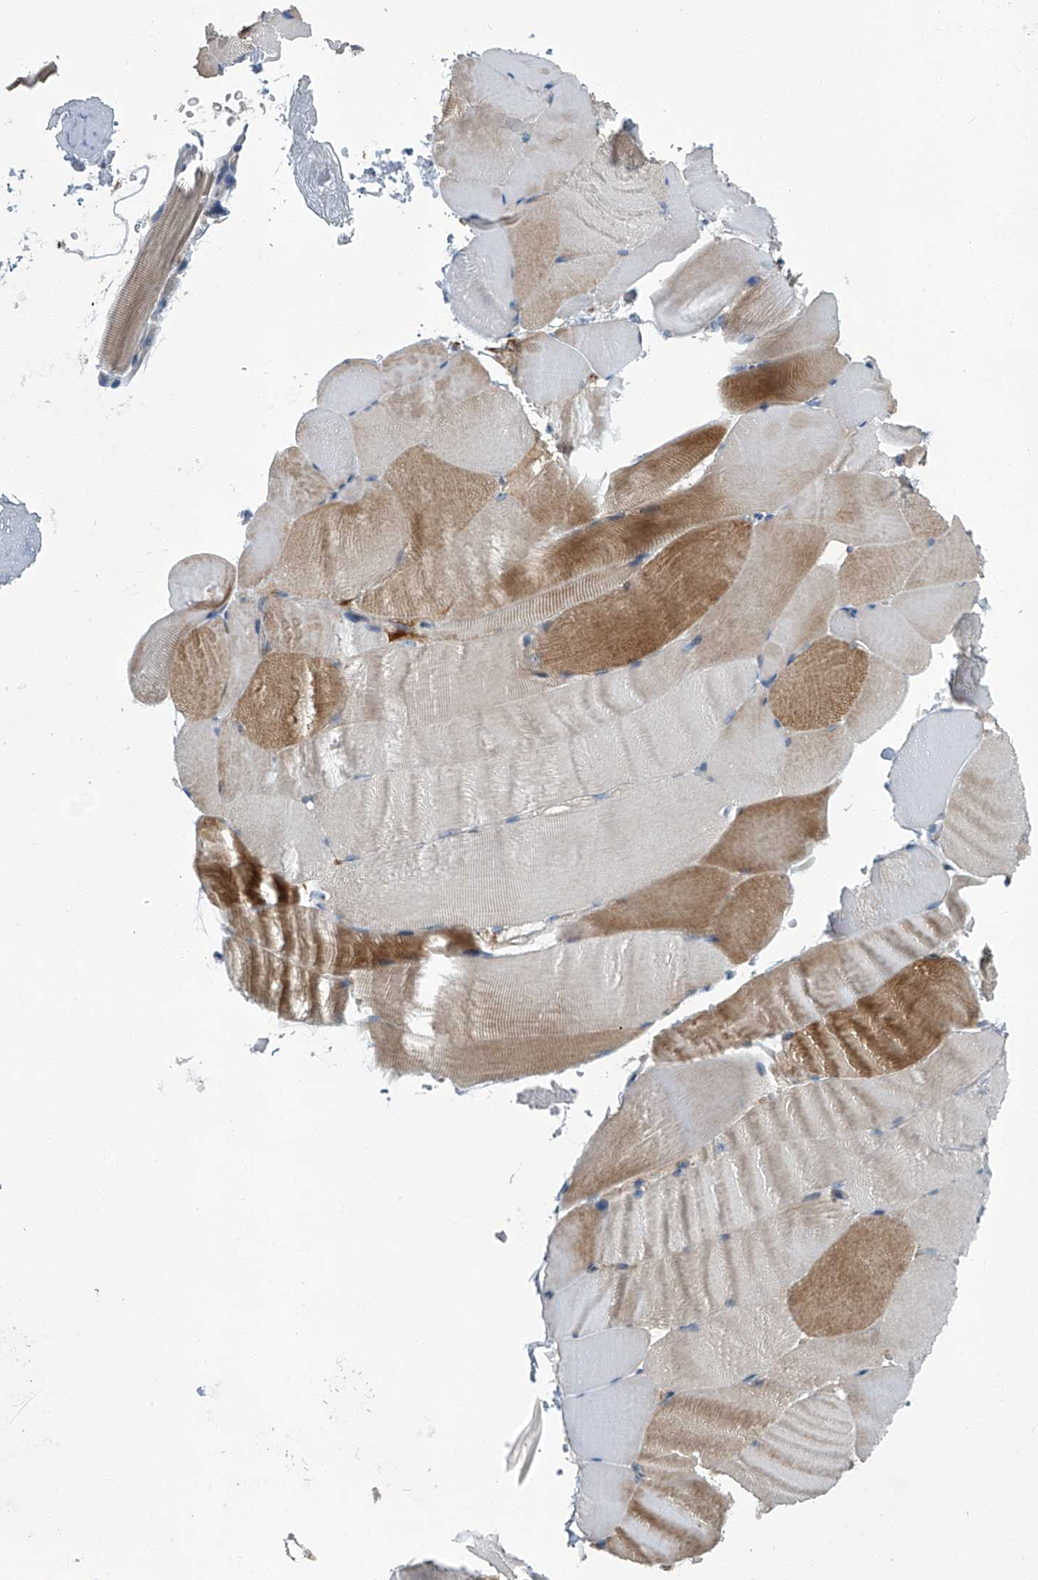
{"staining": {"intensity": "moderate", "quantity": "25%-75%", "location": "cytoplasmic/membranous"}, "tissue": "skeletal muscle", "cell_type": "Myocytes", "image_type": "normal", "snomed": [{"axis": "morphology", "description": "Normal tissue, NOS"}, {"axis": "topography", "description": "Skeletal muscle"}, {"axis": "topography", "description": "Parathyroid gland"}], "caption": "Immunohistochemistry (IHC) staining of benign skeletal muscle, which displays medium levels of moderate cytoplasmic/membranous staining in approximately 25%-75% of myocytes indicating moderate cytoplasmic/membranous protein expression. The staining was performed using DAB (3,3'-diaminobenzidine) (brown) for protein detection and nuclei were counterstained in hematoxylin (blue).", "gene": "FAM167A", "patient": {"sex": "female", "age": 37}}